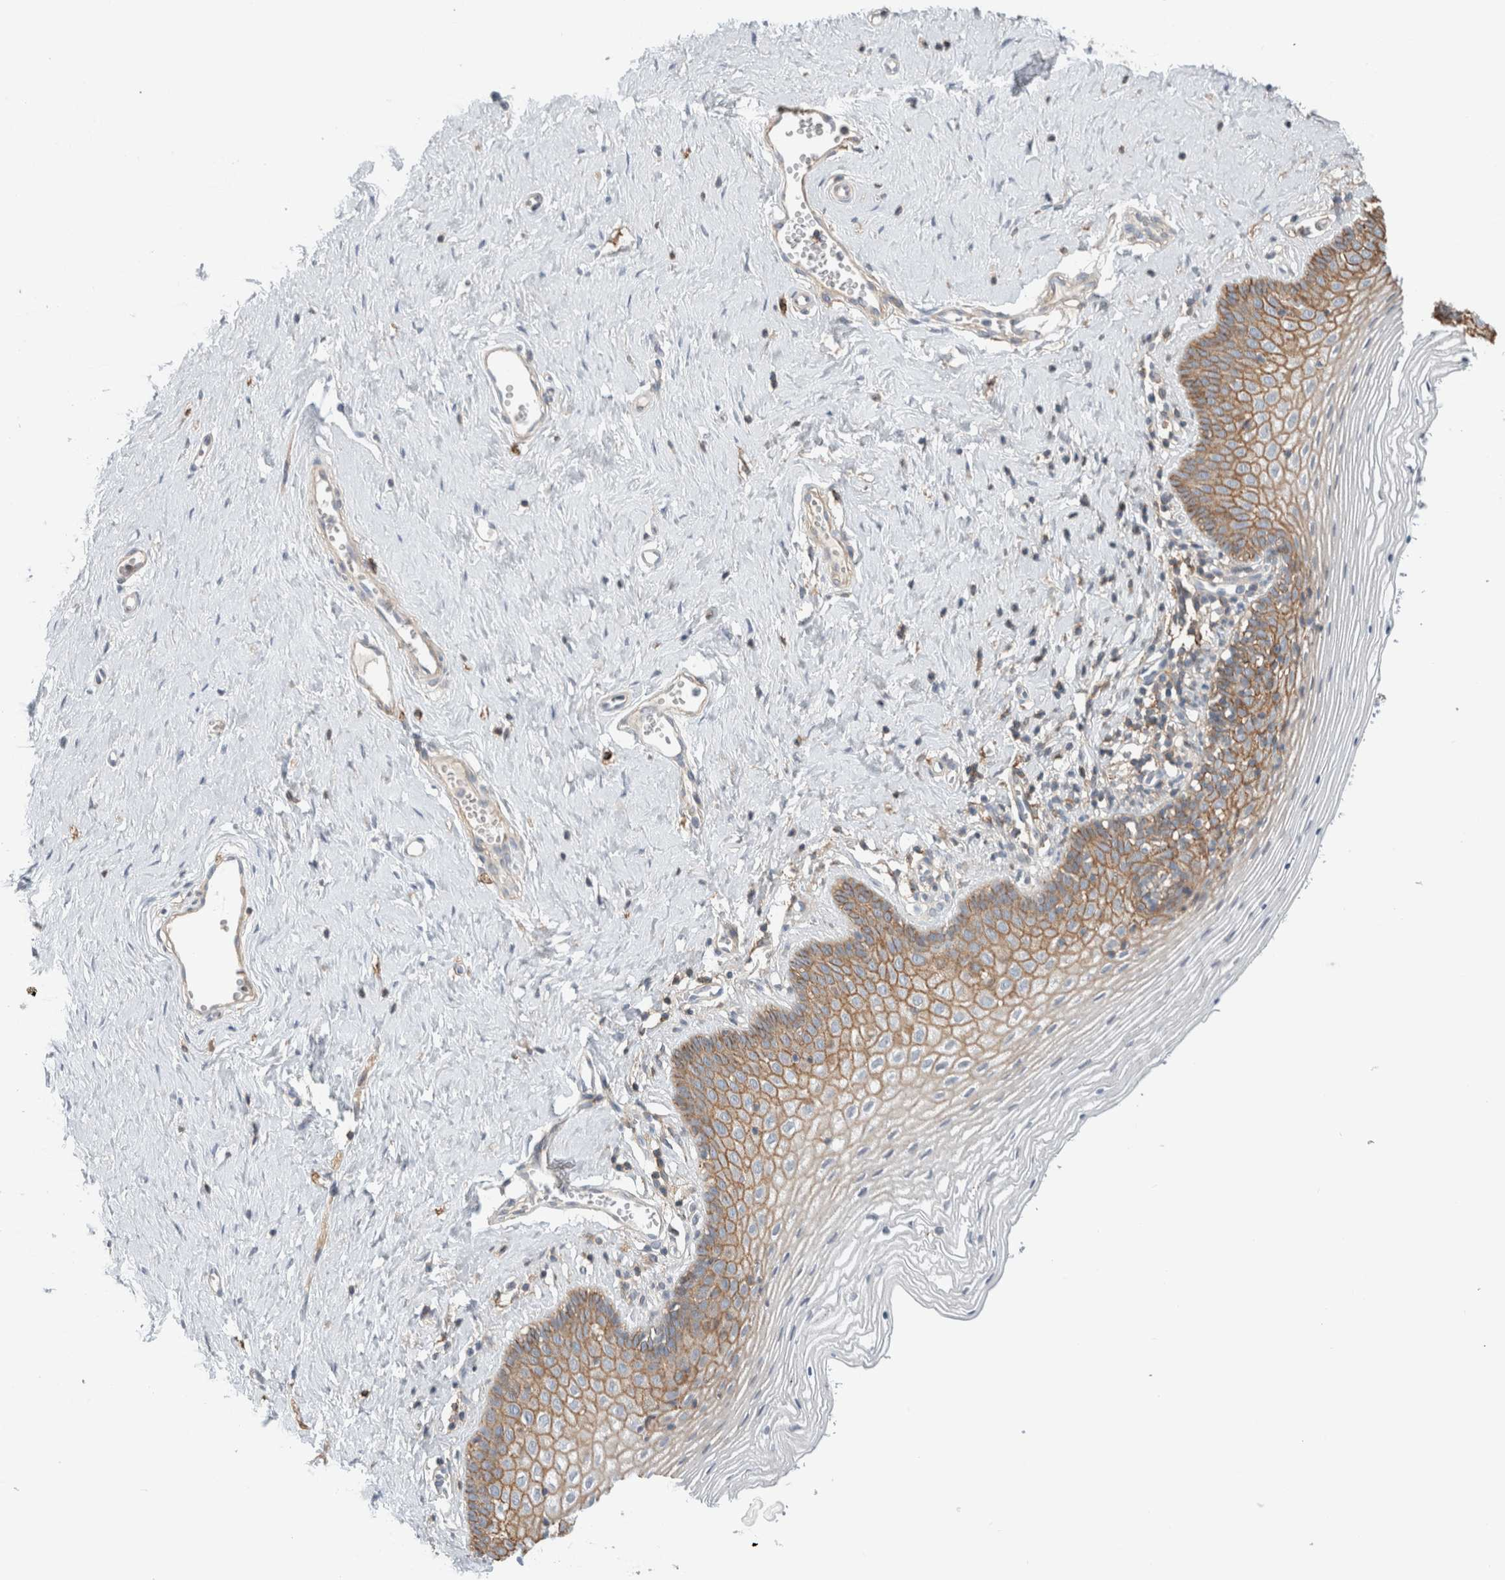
{"staining": {"intensity": "moderate", "quantity": "25%-75%", "location": "cytoplasmic/membranous"}, "tissue": "vagina", "cell_type": "Squamous epithelial cells", "image_type": "normal", "snomed": [{"axis": "morphology", "description": "Normal tissue, NOS"}, {"axis": "topography", "description": "Vagina"}], "caption": "A brown stain labels moderate cytoplasmic/membranous staining of a protein in squamous epithelial cells of unremarkable human vagina. (DAB = brown stain, brightfield microscopy at high magnification).", "gene": "ERCC6L2", "patient": {"sex": "female", "age": 32}}